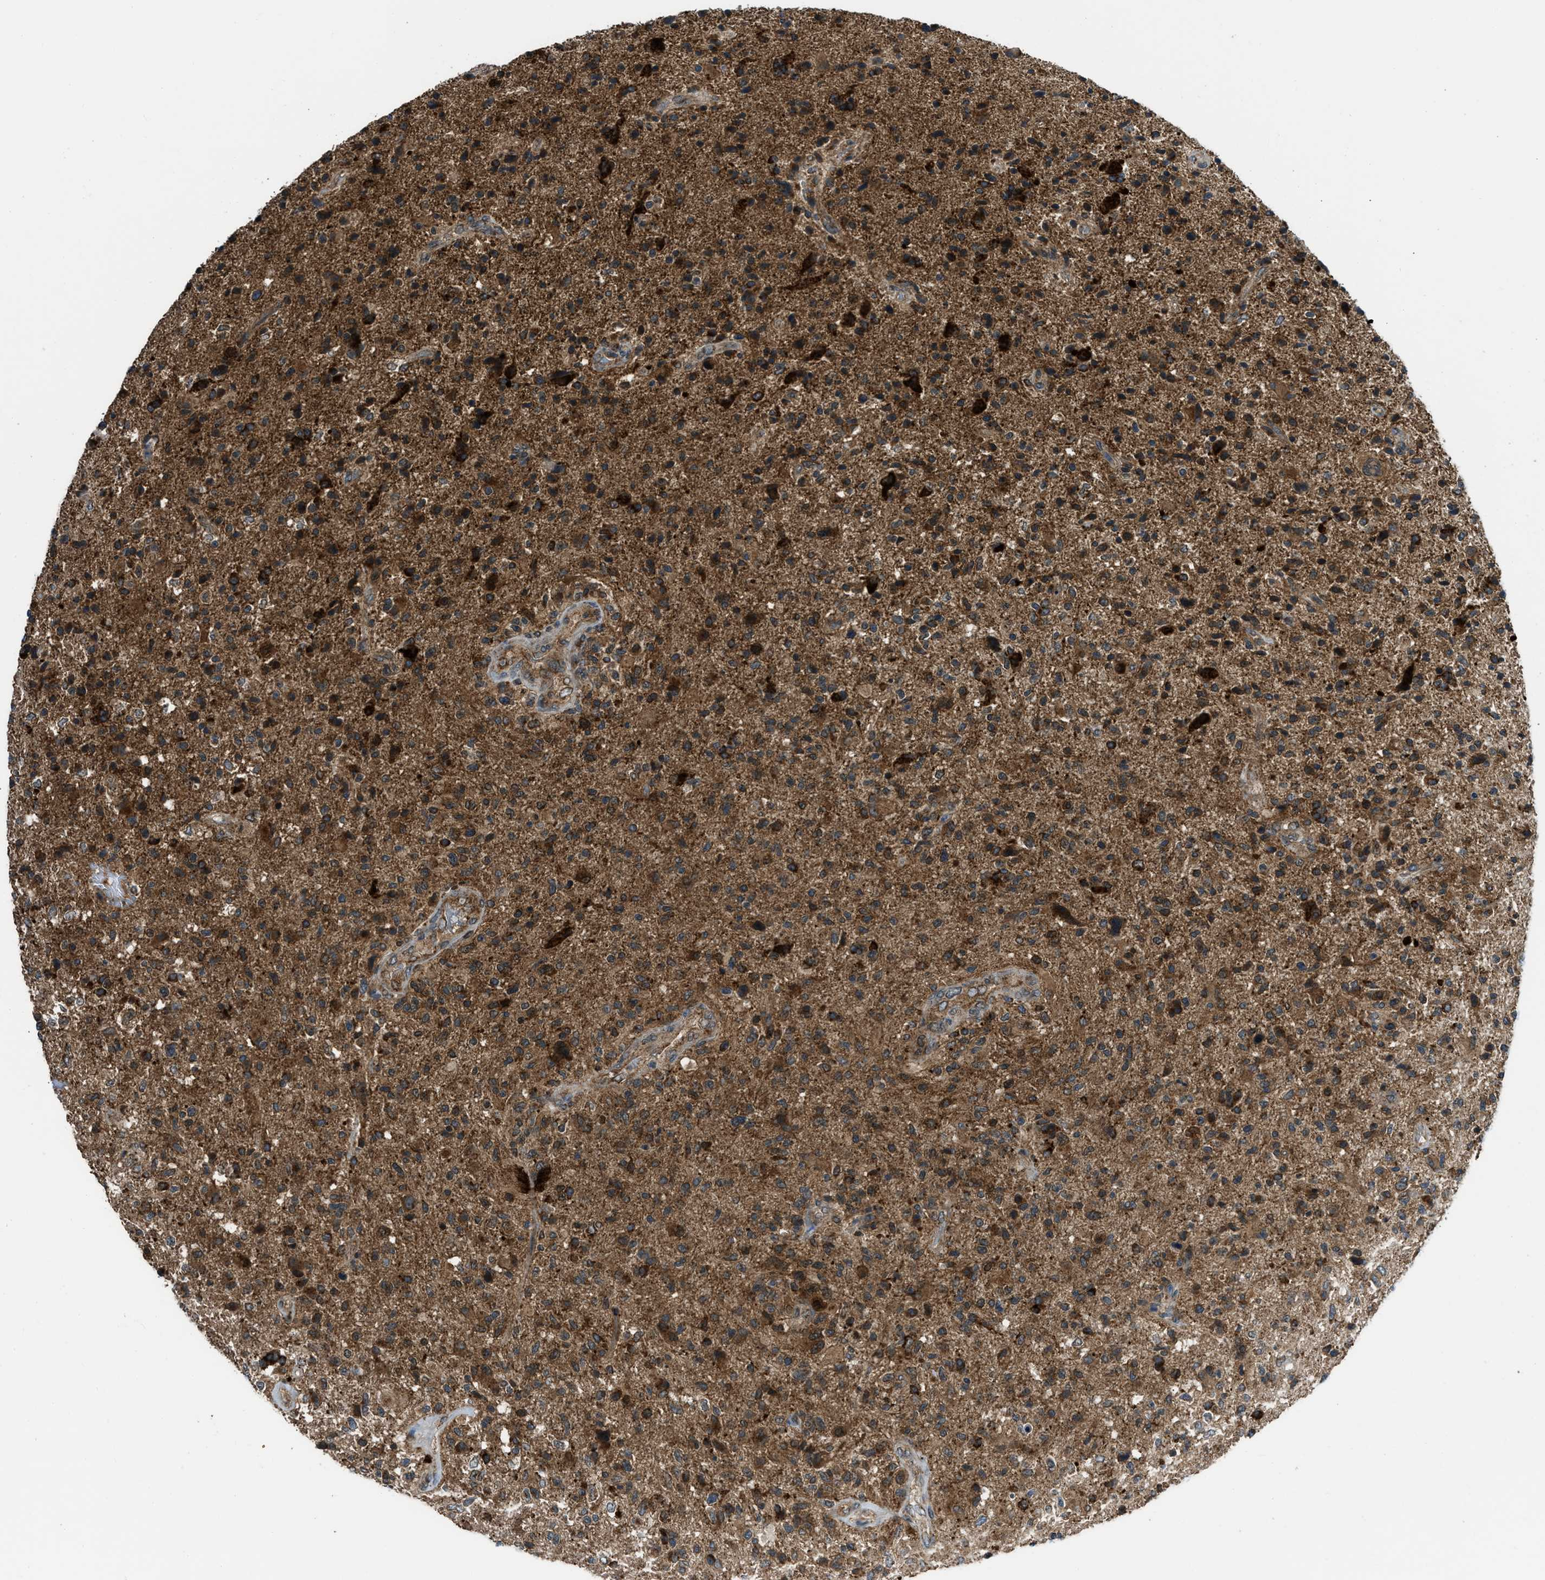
{"staining": {"intensity": "strong", "quantity": ">75%", "location": "cytoplasmic/membranous"}, "tissue": "glioma", "cell_type": "Tumor cells", "image_type": "cancer", "snomed": [{"axis": "morphology", "description": "Glioma, malignant, High grade"}, {"axis": "topography", "description": "Brain"}], "caption": "DAB (3,3'-diaminobenzidine) immunohistochemical staining of glioma exhibits strong cytoplasmic/membranous protein positivity in about >75% of tumor cells.", "gene": "SESN2", "patient": {"sex": "male", "age": 72}}